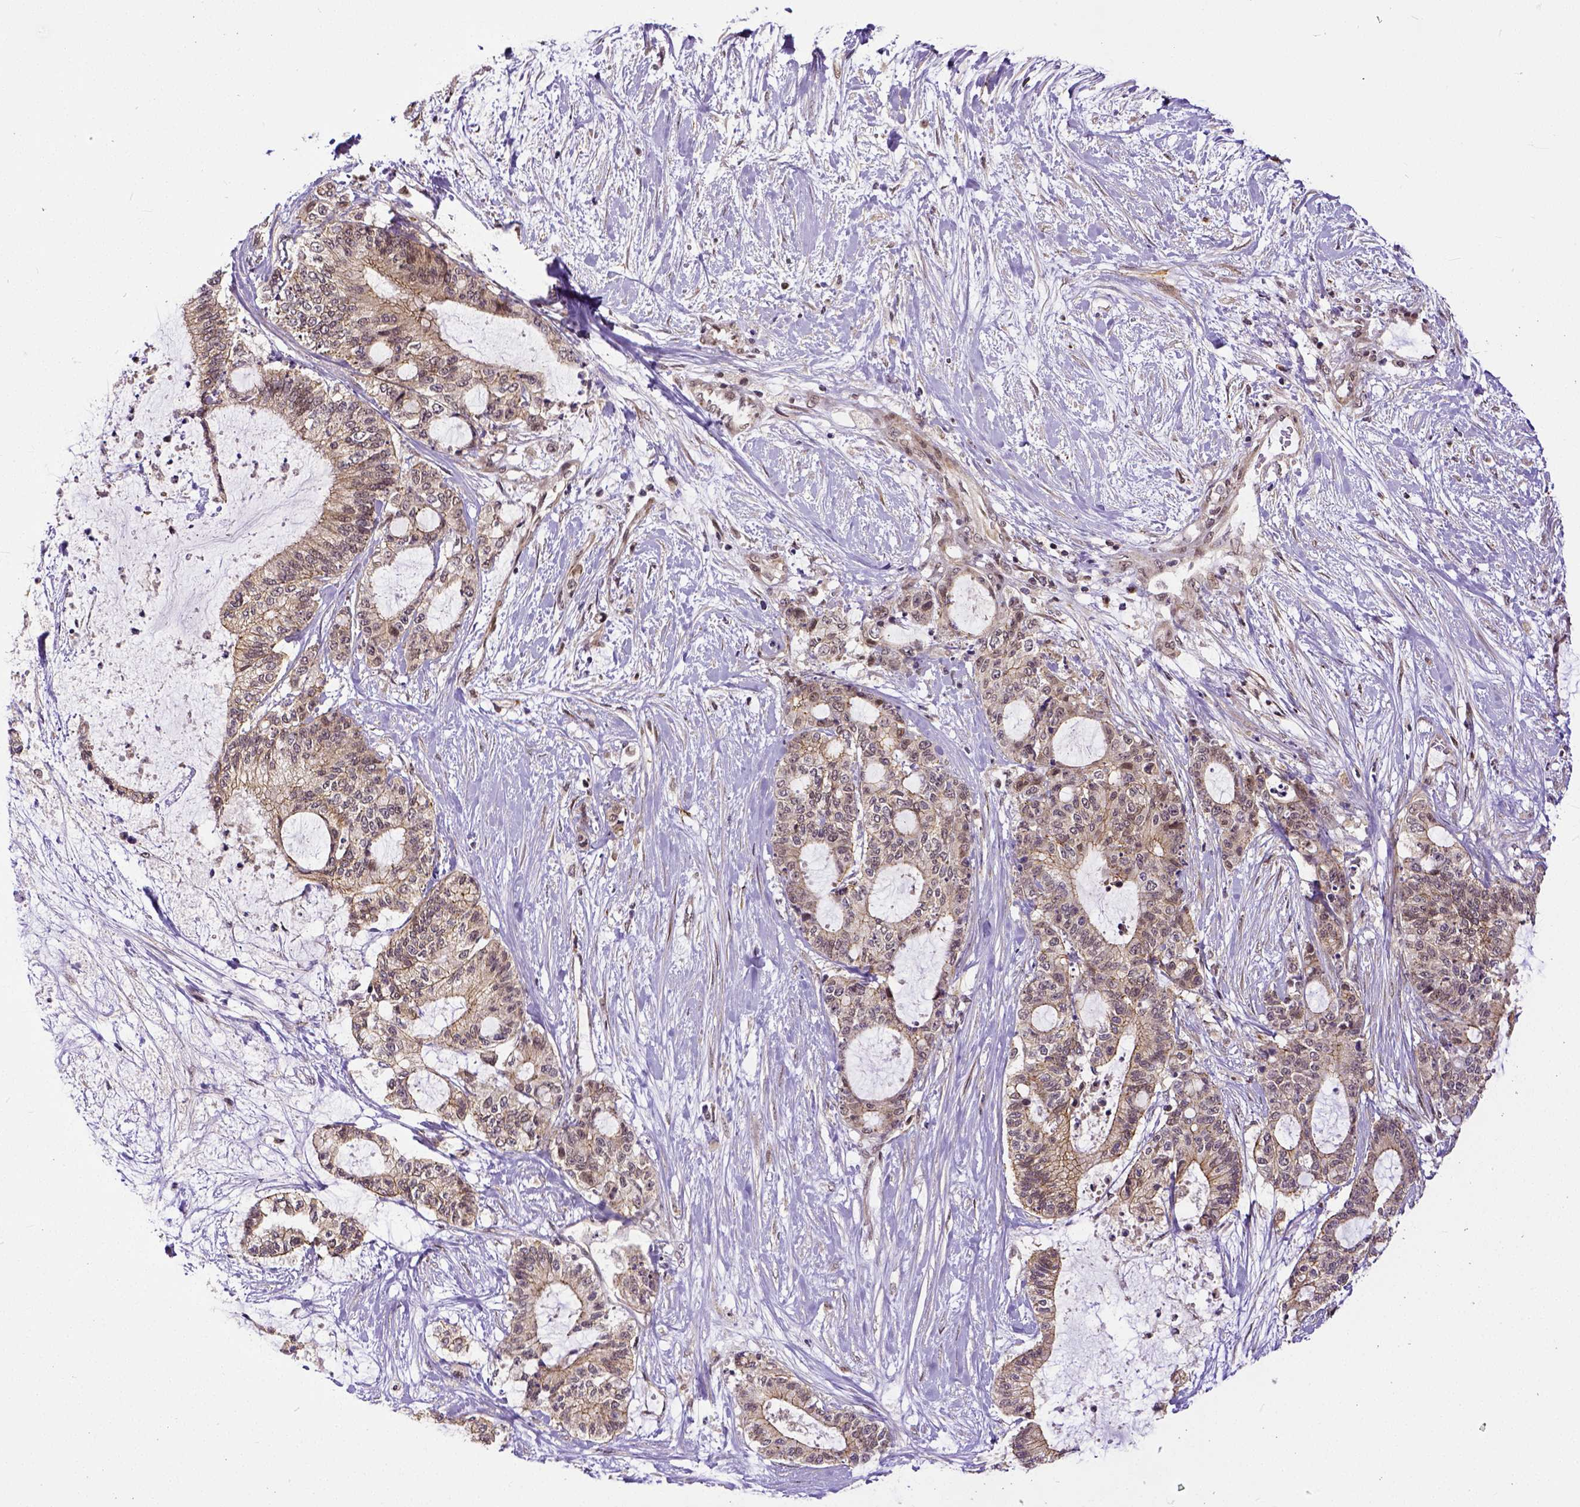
{"staining": {"intensity": "weak", "quantity": ">75%", "location": "cytoplasmic/membranous"}, "tissue": "liver cancer", "cell_type": "Tumor cells", "image_type": "cancer", "snomed": [{"axis": "morphology", "description": "Normal tissue, NOS"}, {"axis": "morphology", "description": "Cholangiocarcinoma"}, {"axis": "topography", "description": "Liver"}, {"axis": "topography", "description": "Peripheral nerve tissue"}], "caption": "Immunohistochemical staining of liver cholangiocarcinoma exhibits low levels of weak cytoplasmic/membranous expression in about >75% of tumor cells.", "gene": "DICER1", "patient": {"sex": "female", "age": 73}}